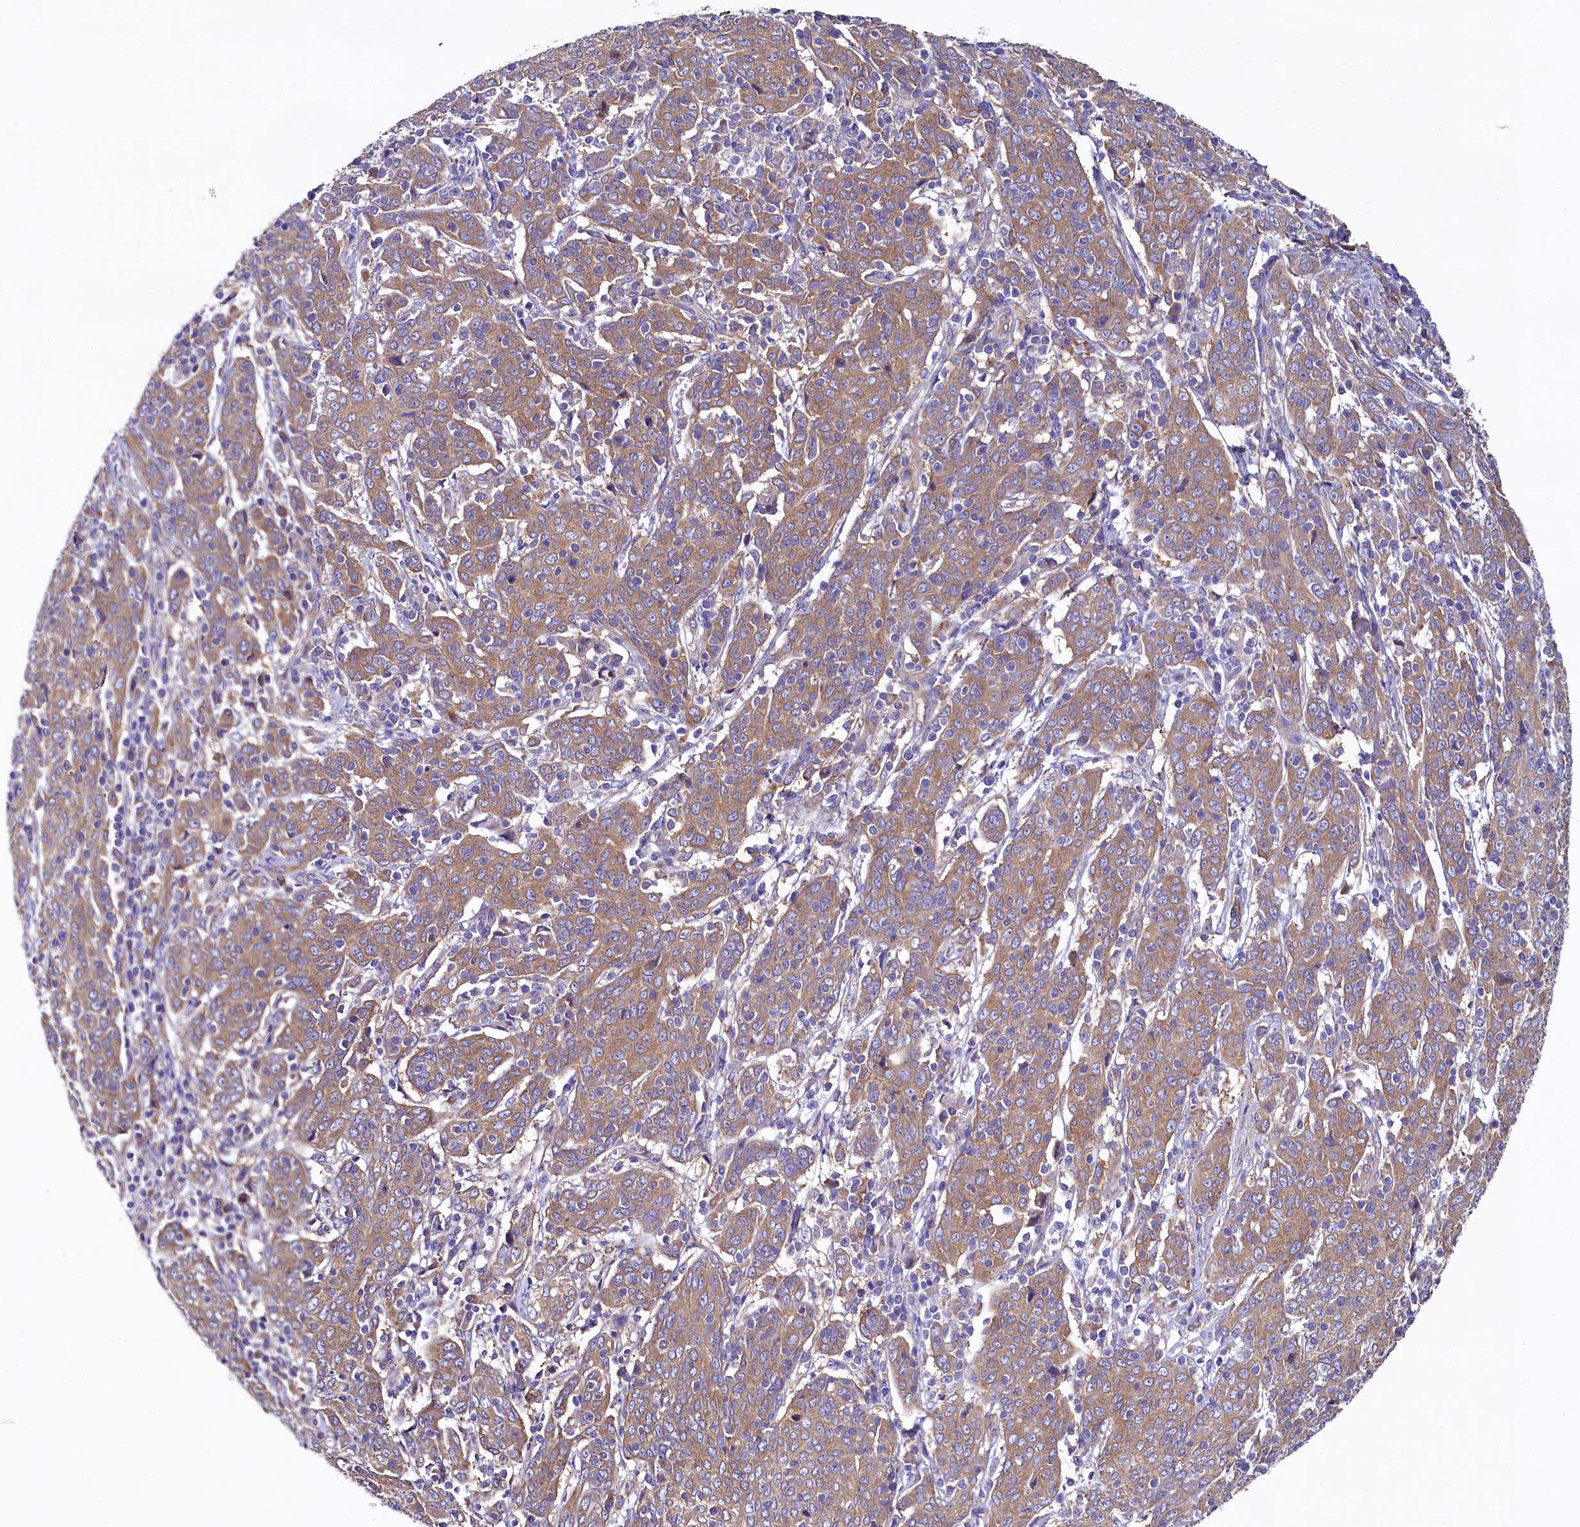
{"staining": {"intensity": "moderate", "quantity": ">75%", "location": "cytoplasmic/membranous"}, "tissue": "cervical cancer", "cell_type": "Tumor cells", "image_type": "cancer", "snomed": [{"axis": "morphology", "description": "Squamous cell carcinoma, NOS"}, {"axis": "topography", "description": "Cervix"}], "caption": "A photomicrograph of human cervical cancer stained for a protein reveals moderate cytoplasmic/membranous brown staining in tumor cells. (IHC, brightfield microscopy, high magnification).", "gene": "QARS1", "patient": {"sex": "female", "age": 67}}